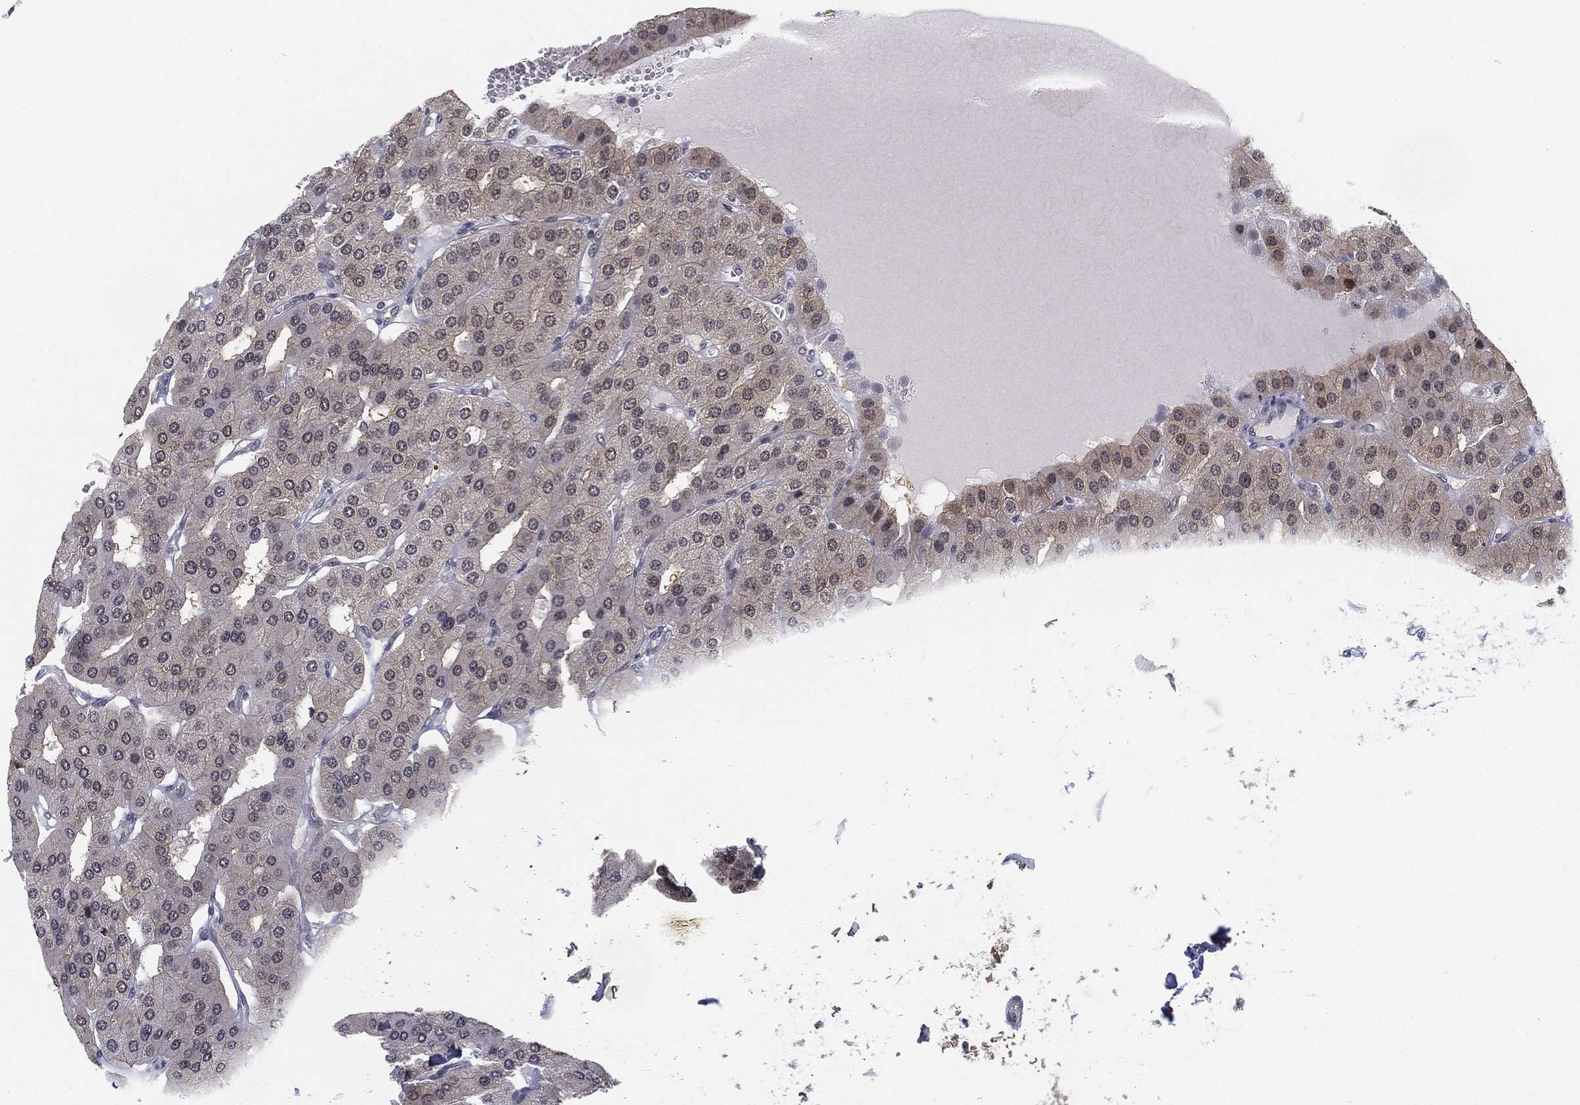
{"staining": {"intensity": "negative", "quantity": "none", "location": "none"}, "tissue": "parathyroid gland", "cell_type": "Glandular cells", "image_type": "normal", "snomed": [{"axis": "morphology", "description": "Normal tissue, NOS"}, {"axis": "morphology", "description": "Adenoma, NOS"}, {"axis": "topography", "description": "Parathyroid gland"}], "caption": "A photomicrograph of human parathyroid gland is negative for staining in glandular cells. (Stains: DAB immunohistochemistry (IHC) with hematoxylin counter stain, Microscopy: brightfield microscopy at high magnification).", "gene": "PPP1R16B", "patient": {"sex": "female", "age": 86}}